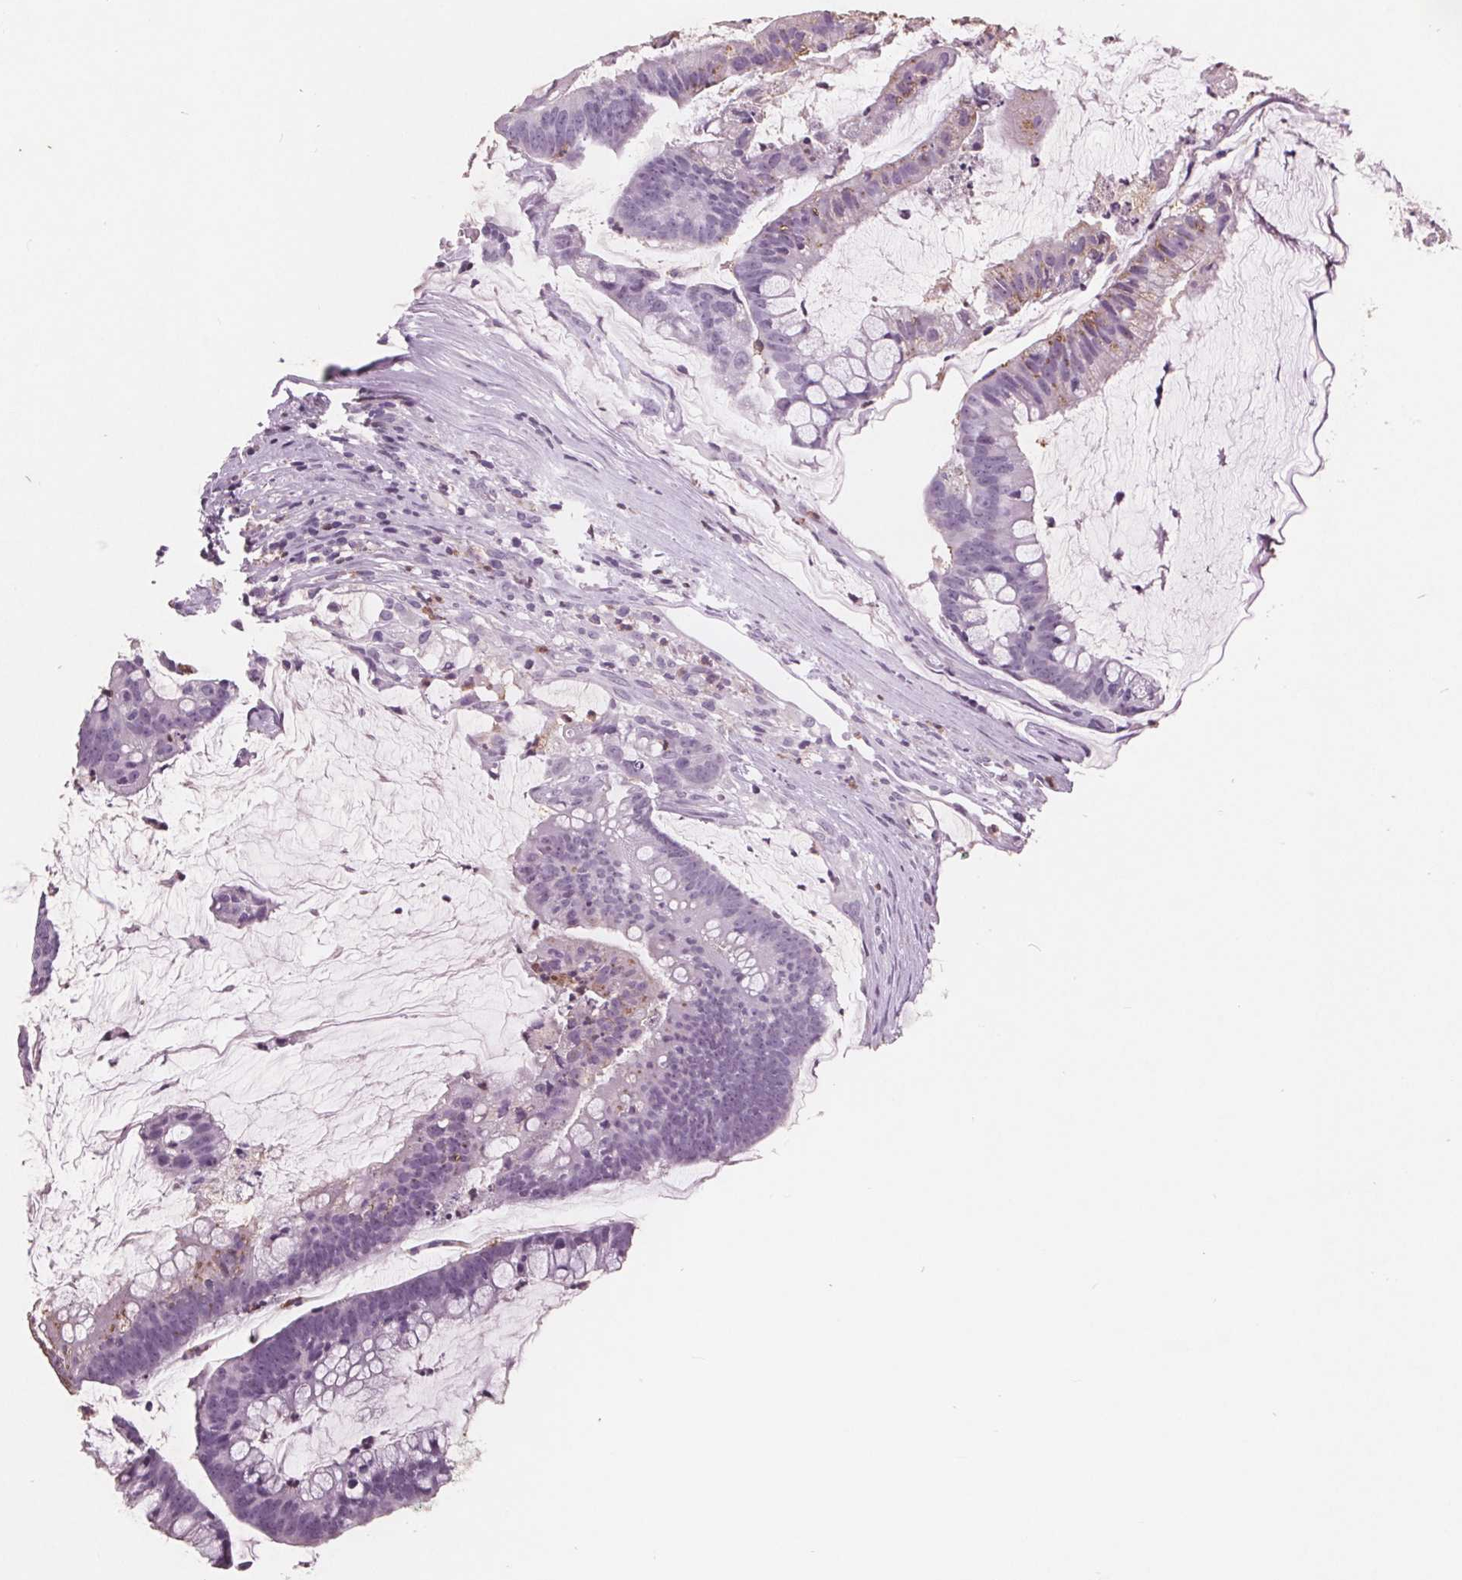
{"staining": {"intensity": "negative", "quantity": "none", "location": "none"}, "tissue": "colorectal cancer", "cell_type": "Tumor cells", "image_type": "cancer", "snomed": [{"axis": "morphology", "description": "Adenocarcinoma, NOS"}, {"axis": "topography", "description": "Colon"}], "caption": "Tumor cells are negative for brown protein staining in colorectal cancer. The staining is performed using DAB (3,3'-diaminobenzidine) brown chromogen with nuclei counter-stained in using hematoxylin.", "gene": "PTPN14", "patient": {"sex": "male", "age": 62}}